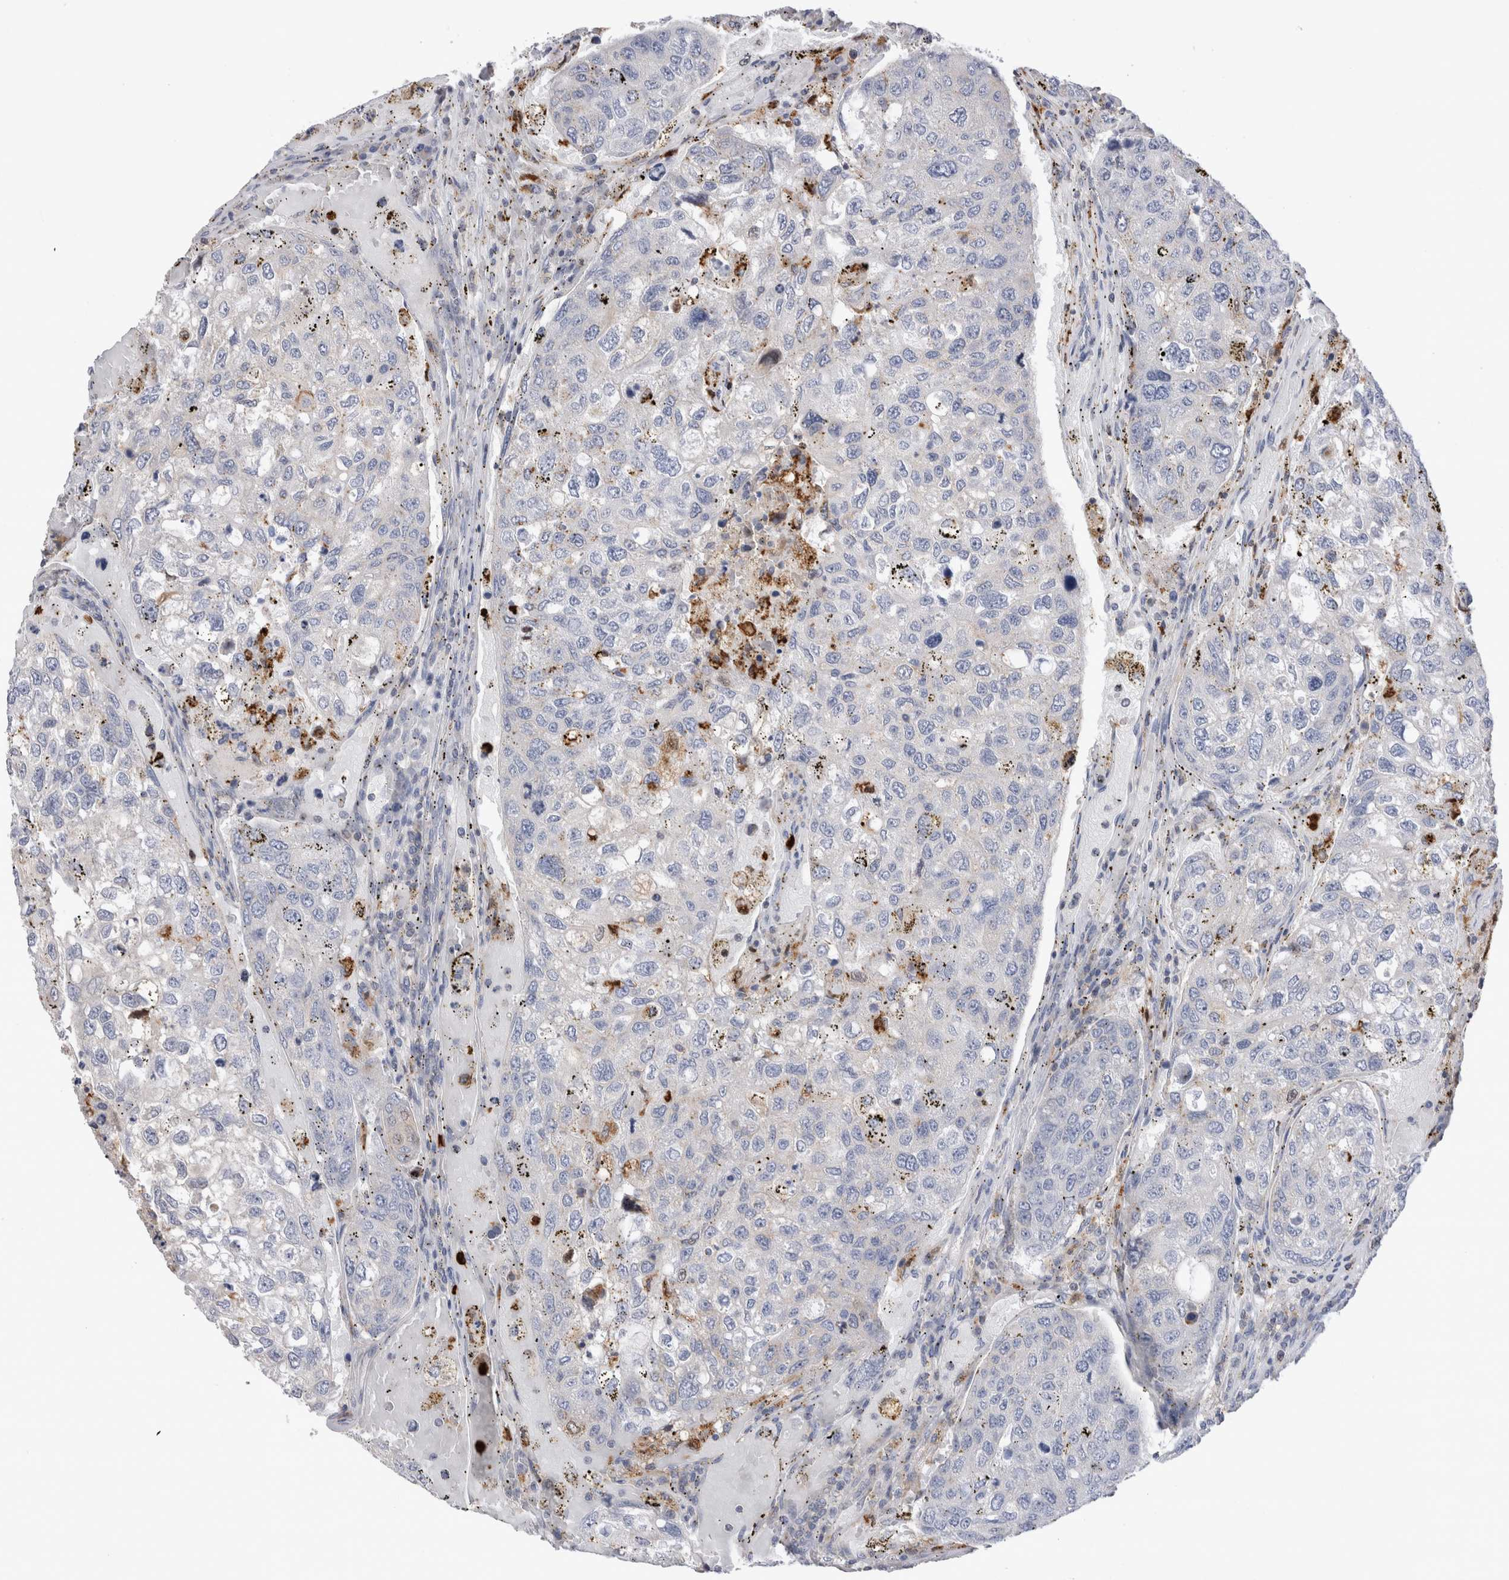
{"staining": {"intensity": "negative", "quantity": "none", "location": "none"}, "tissue": "urothelial cancer", "cell_type": "Tumor cells", "image_type": "cancer", "snomed": [{"axis": "morphology", "description": "Urothelial carcinoma, High grade"}, {"axis": "topography", "description": "Lymph node"}, {"axis": "topography", "description": "Urinary bladder"}], "caption": "The photomicrograph reveals no staining of tumor cells in urothelial cancer.", "gene": "NXT2", "patient": {"sex": "male", "age": 51}}